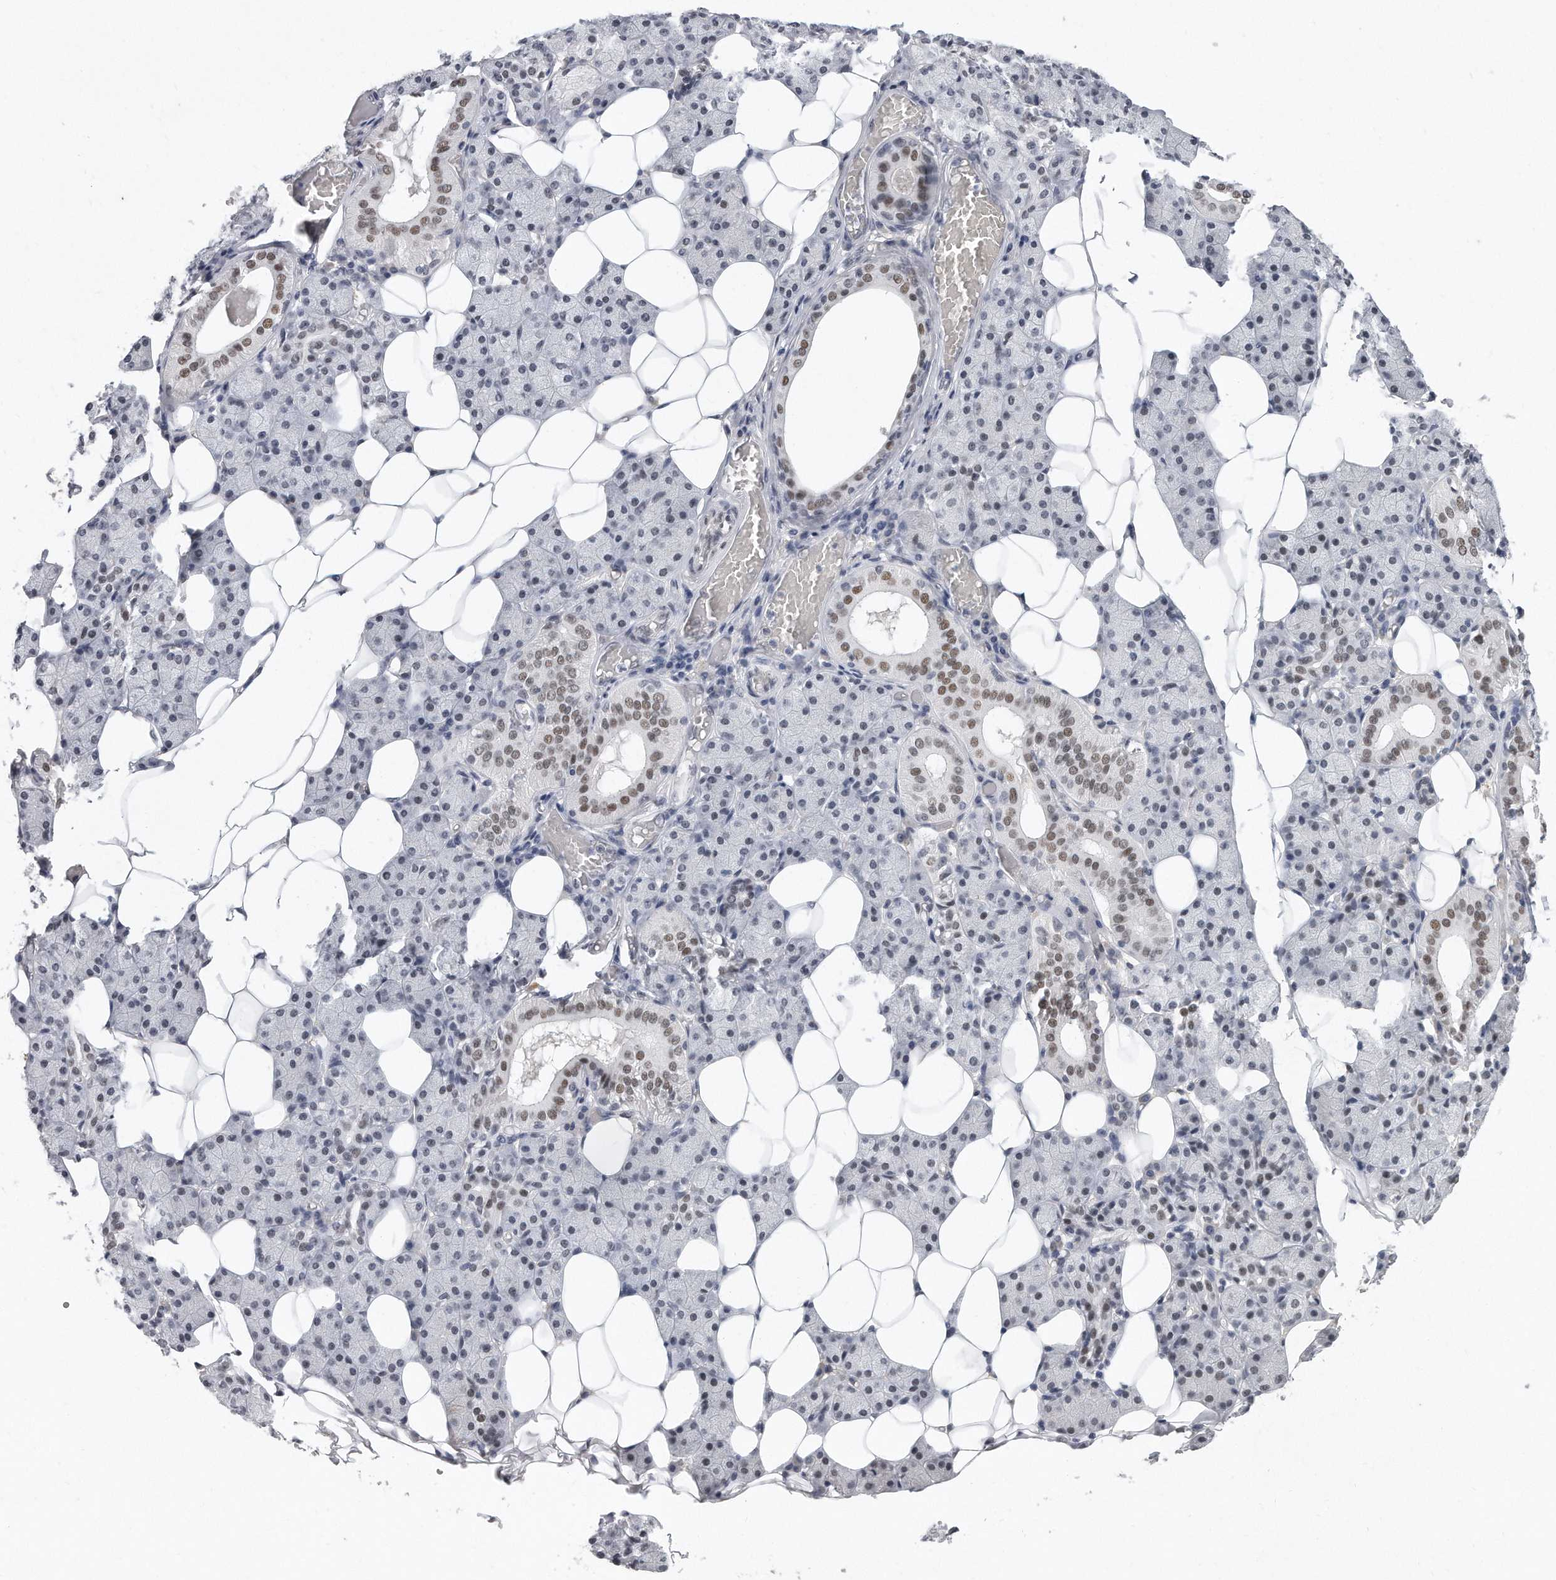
{"staining": {"intensity": "moderate", "quantity": "25%-75%", "location": "cytoplasmic/membranous,nuclear"}, "tissue": "salivary gland", "cell_type": "Glandular cells", "image_type": "normal", "snomed": [{"axis": "morphology", "description": "Normal tissue, NOS"}, {"axis": "topography", "description": "Salivary gland"}], "caption": "Glandular cells reveal medium levels of moderate cytoplasmic/membranous,nuclear positivity in approximately 25%-75% of cells in unremarkable human salivary gland. (brown staining indicates protein expression, while blue staining denotes nuclei).", "gene": "CTBP2", "patient": {"sex": "female", "age": 33}}